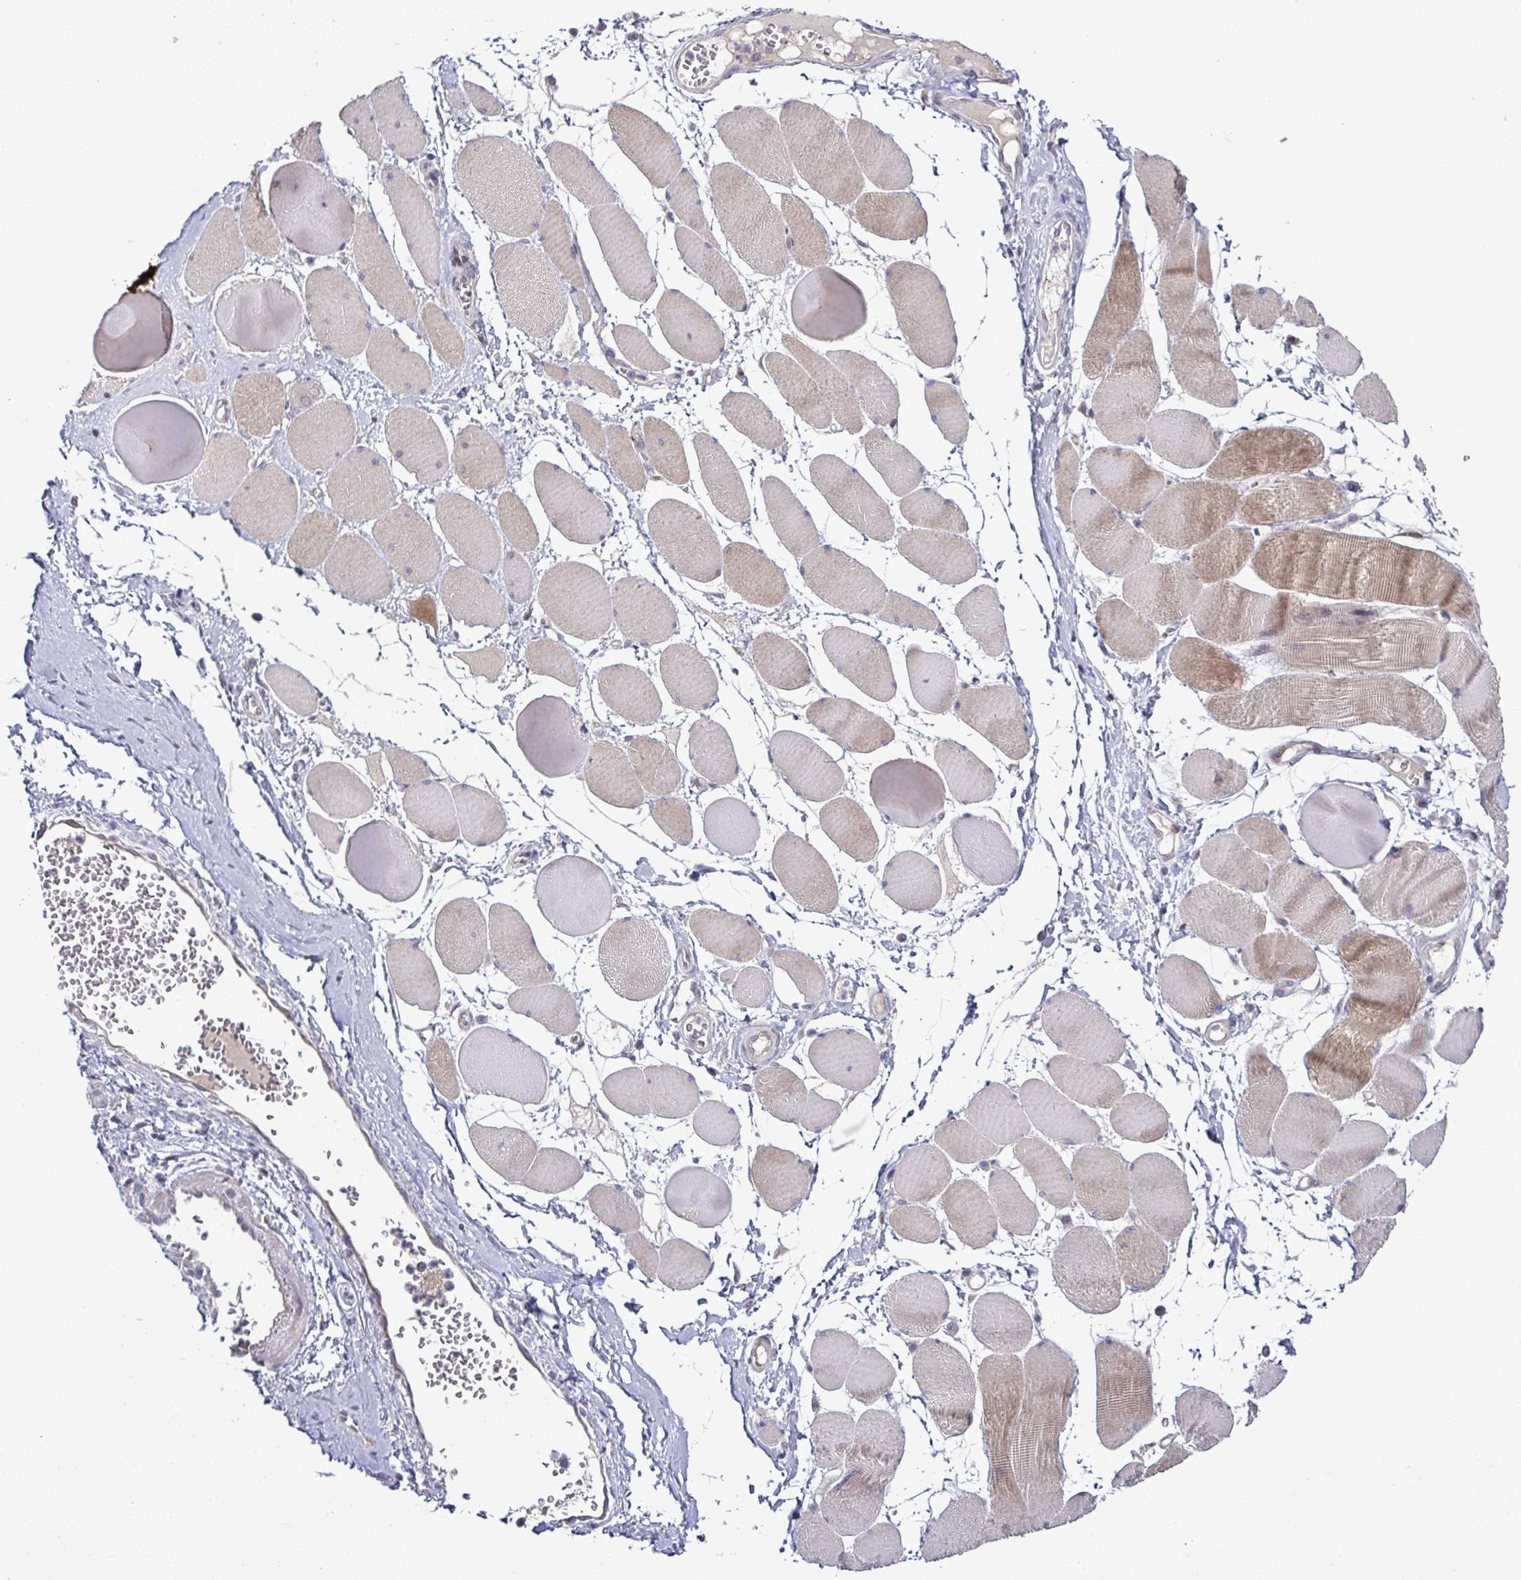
{"staining": {"intensity": "moderate", "quantity": "25%-75%", "location": "cytoplasmic/membranous"}, "tissue": "skeletal muscle", "cell_type": "Myocytes", "image_type": "normal", "snomed": [{"axis": "morphology", "description": "Normal tissue, NOS"}, {"axis": "topography", "description": "Skeletal muscle"}], "caption": "Unremarkable skeletal muscle exhibits moderate cytoplasmic/membranous expression in approximately 25%-75% of myocytes.", "gene": "ODF1", "patient": {"sex": "female", "age": 75}}